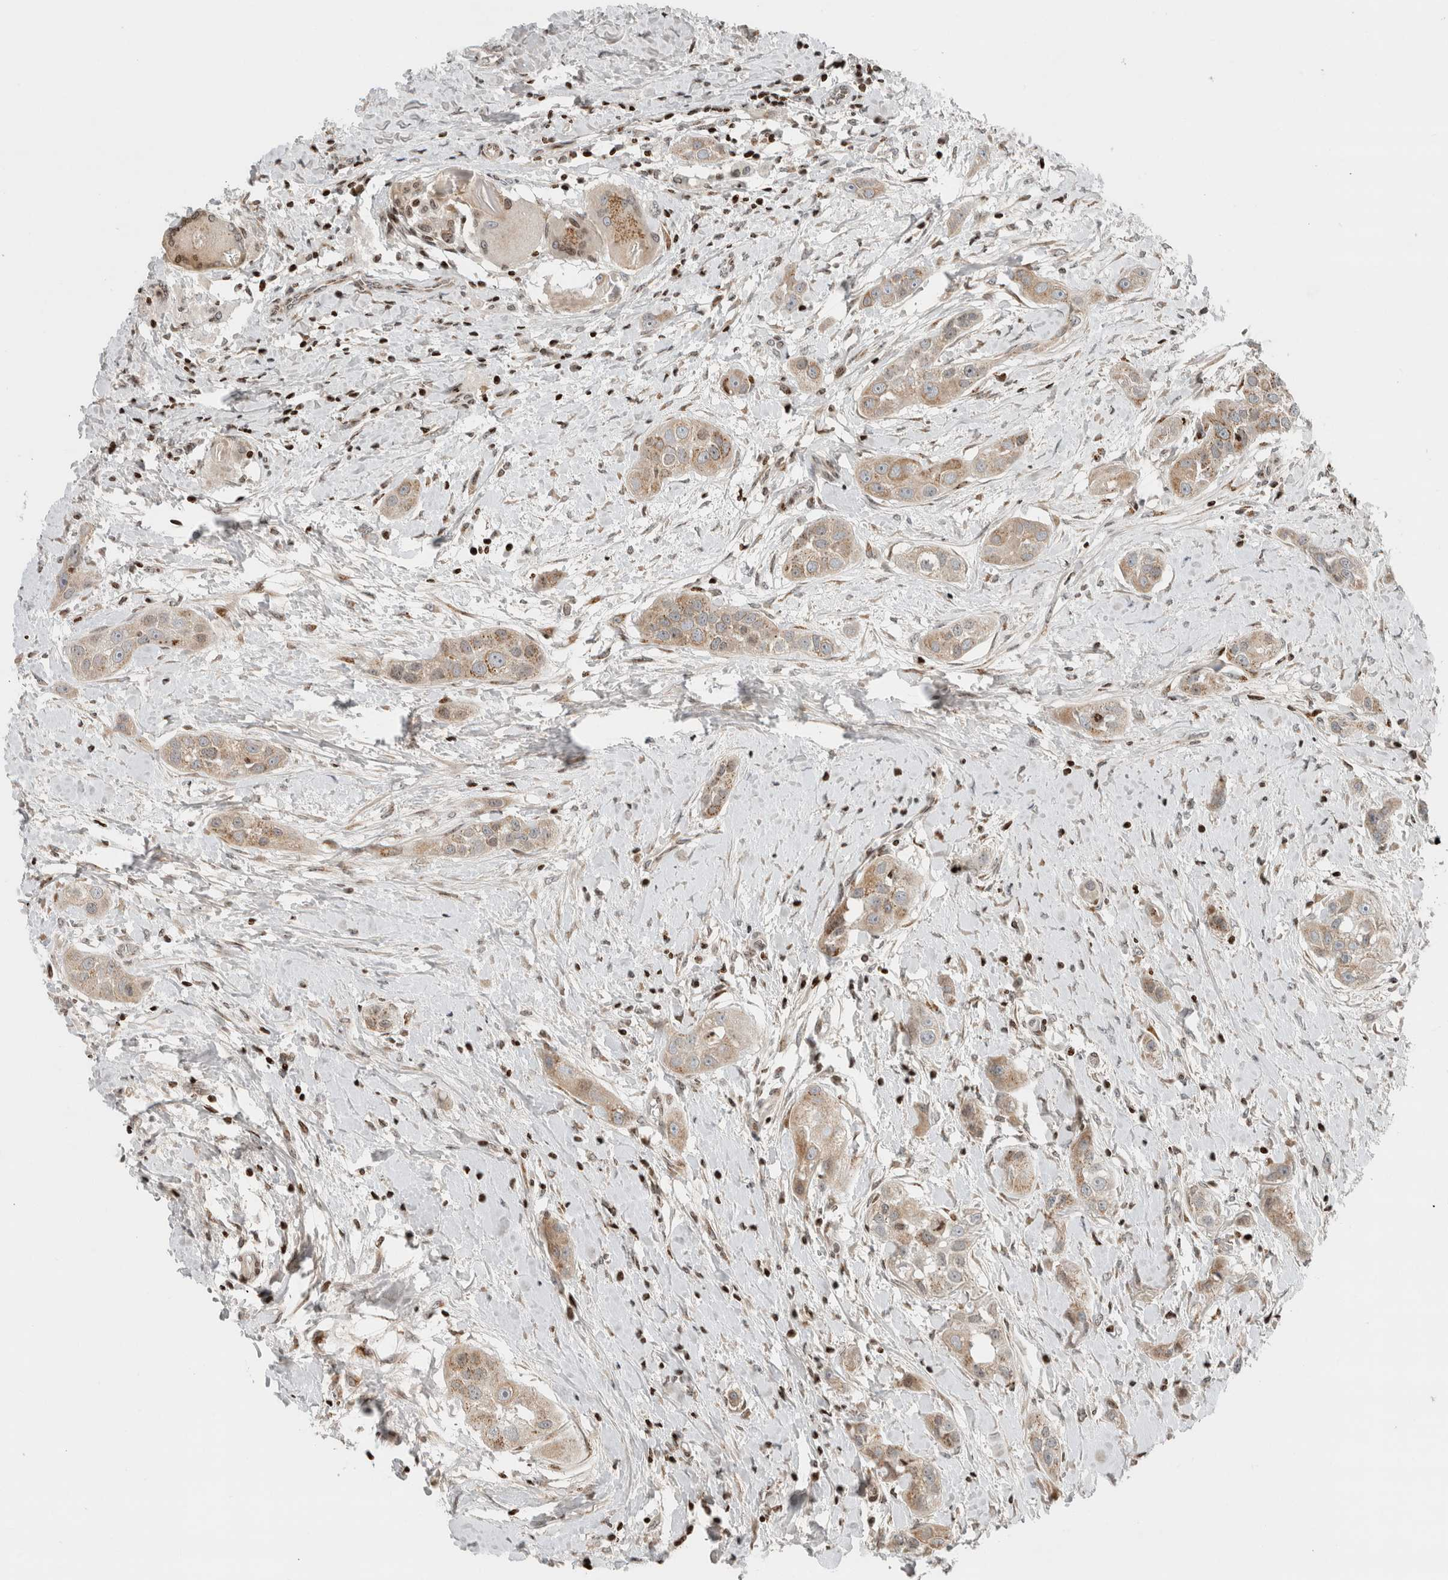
{"staining": {"intensity": "weak", "quantity": "<25%", "location": "cytoplasmic/membranous"}, "tissue": "head and neck cancer", "cell_type": "Tumor cells", "image_type": "cancer", "snomed": [{"axis": "morphology", "description": "Normal tissue, NOS"}, {"axis": "morphology", "description": "Squamous cell carcinoma, NOS"}, {"axis": "topography", "description": "Skeletal muscle"}, {"axis": "topography", "description": "Head-Neck"}], "caption": "The IHC image has no significant expression in tumor cells of head and neck squamous cell carcinoma tissue.", "gene": "GINS4", "patient": {"sex": "male", "age": 51}}